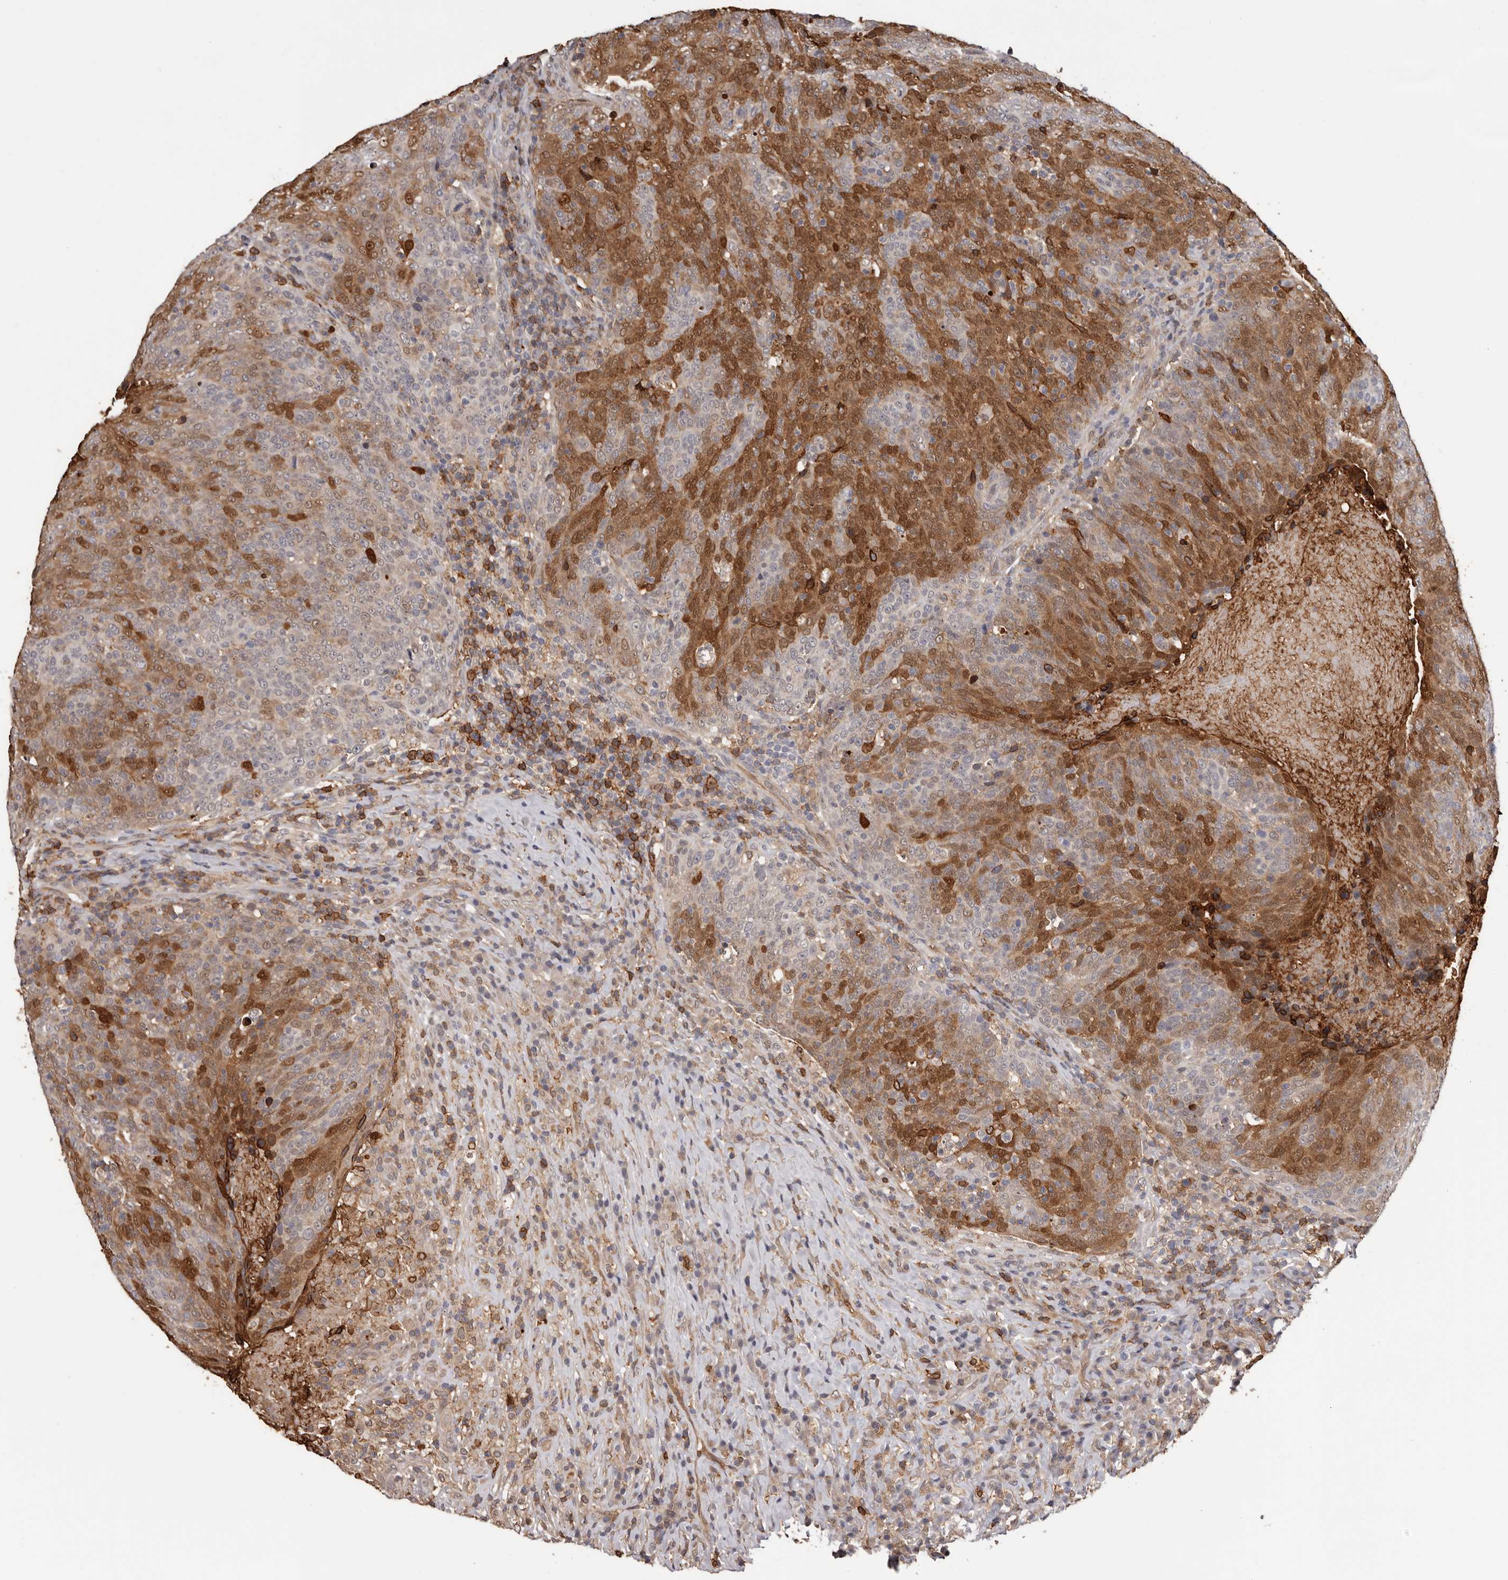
{"staining": {"intensity": "moderate", "quantity": "25%-75%", "location": "cytoplasmic/membranous,nuclear"}, "tissue": "head and neck cancer", "cell_type": "Tumor cells", "image_type": "cancer", "snomed": [{"axis": "morphology", "description": "Squamous cell carcinoma, NOS"}, {"axis": "morphology", "description": "Squamous cell carcinoma, metastatic, NOS"}, {"axis": "topography", "description": "Lymph node"}, {"axis": "topography", "description": "Head-Neck"}], "caption": "An immunohistochemistry image of tumor tissue is shown. Protein staining in brown shows moderate cytoplasmic/membranous and nuclear positivity in head and neck cancer (metastatic squamous cell carcinoma) within tumor cells. The protein of interest is shown in brown color, while the nuclei are stained blue.", "gene": "PRR12", "patient": {"sex": "male", "age": 62}}